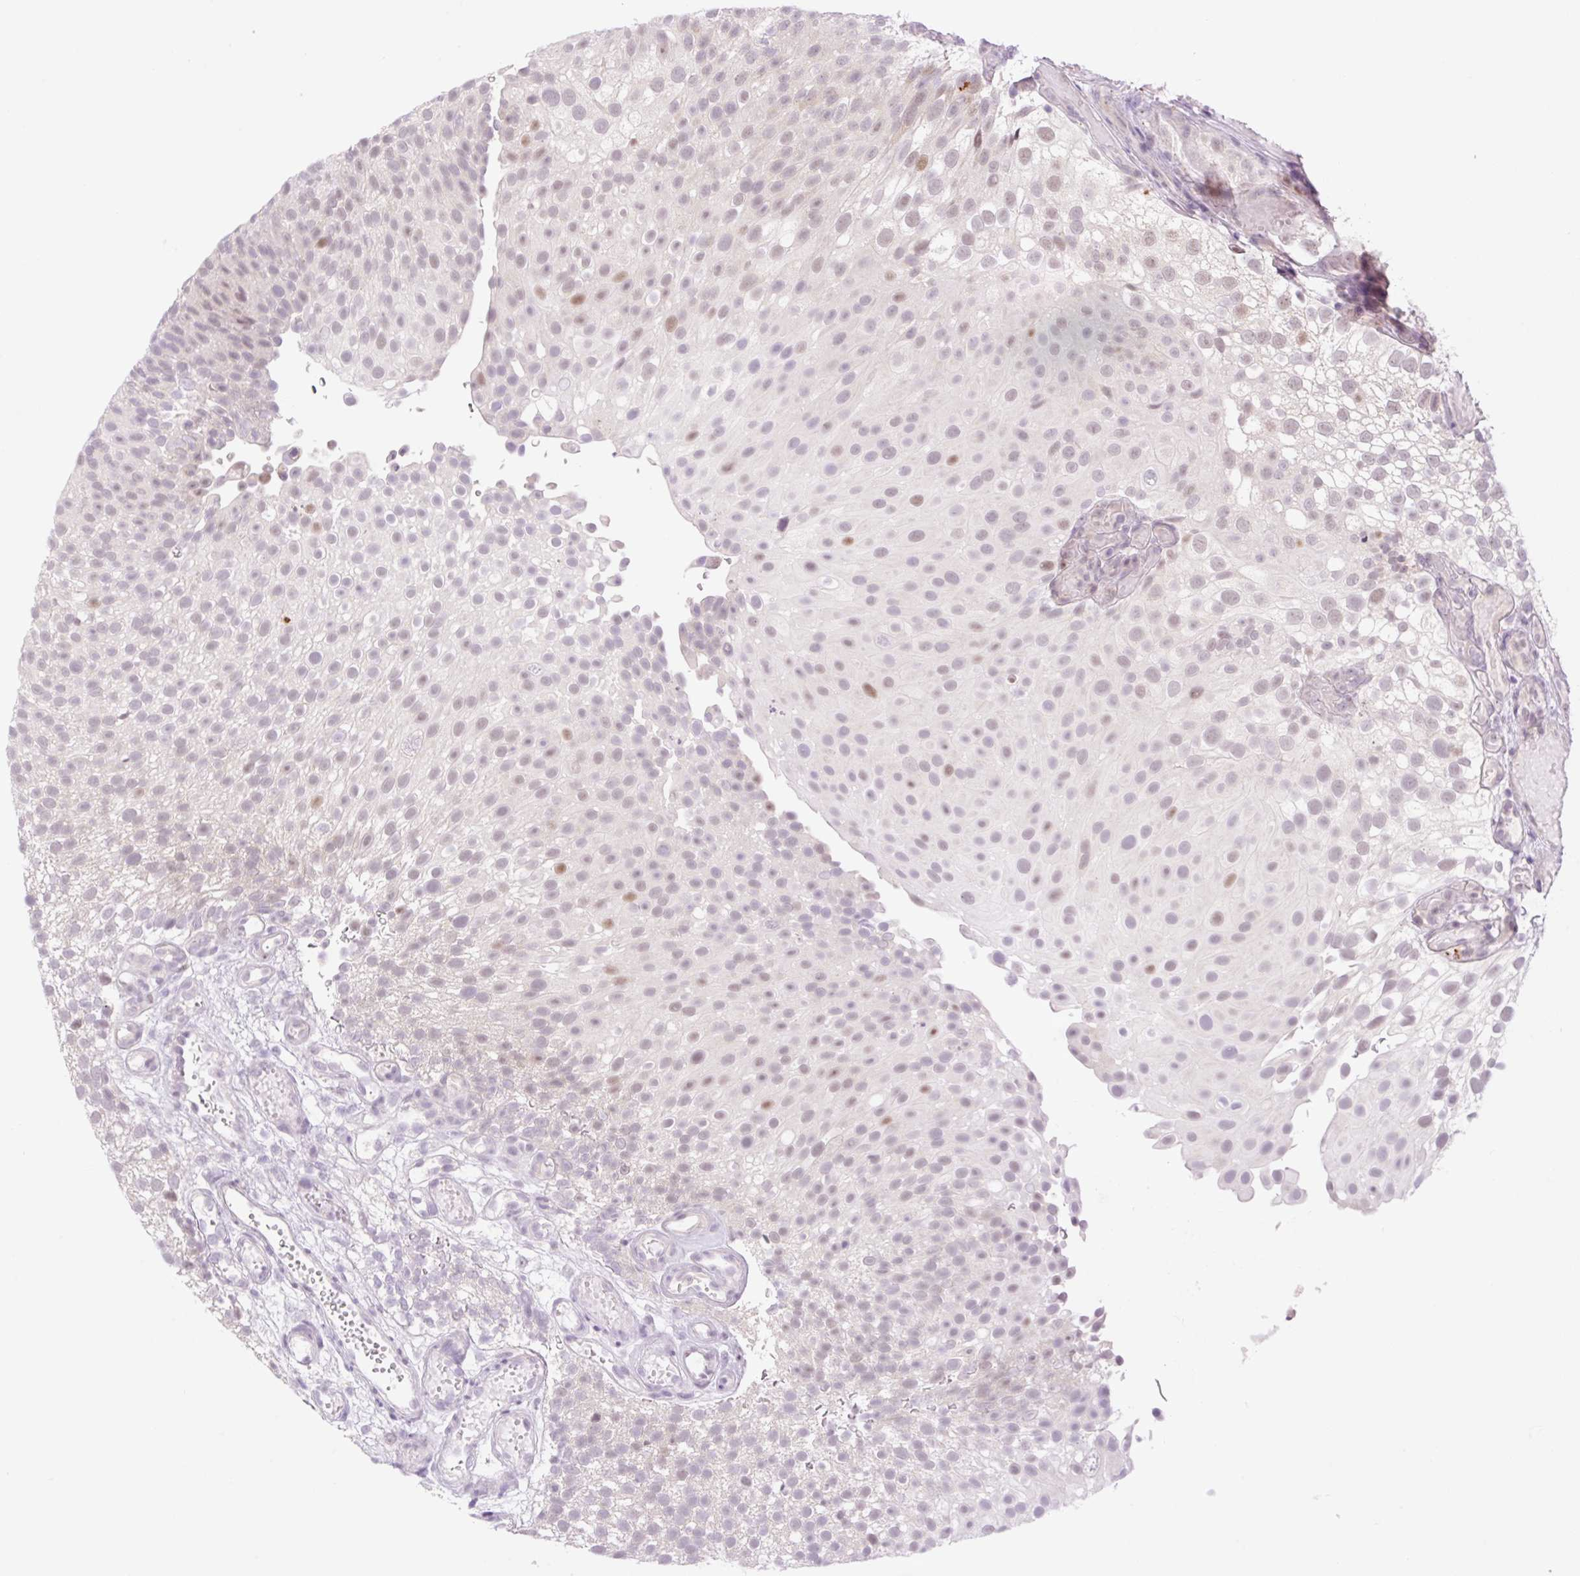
{"staining": {"intensity": "moderate", "quantity": "<25%", "location": "nuclear"}, "tissue": "urothelial cancer", "cell_type": "Tumor cells", "image_type": "cancer", "snomed": [{"axis": "morphology", "description": "Urothelial carcinoma, Low grade"}, {"axis": "topography", "description": "Urinary bladder"}], "caption": "The histopathology image shows a brown stain indicating the presence of a protein in the nuclear of tumor cells in urothelial cancer. The protein is shown in brown color, while the nuclei are stained blue.", "gene": "SPRYD4", "patient": {"sex": "male", "age": 78}}